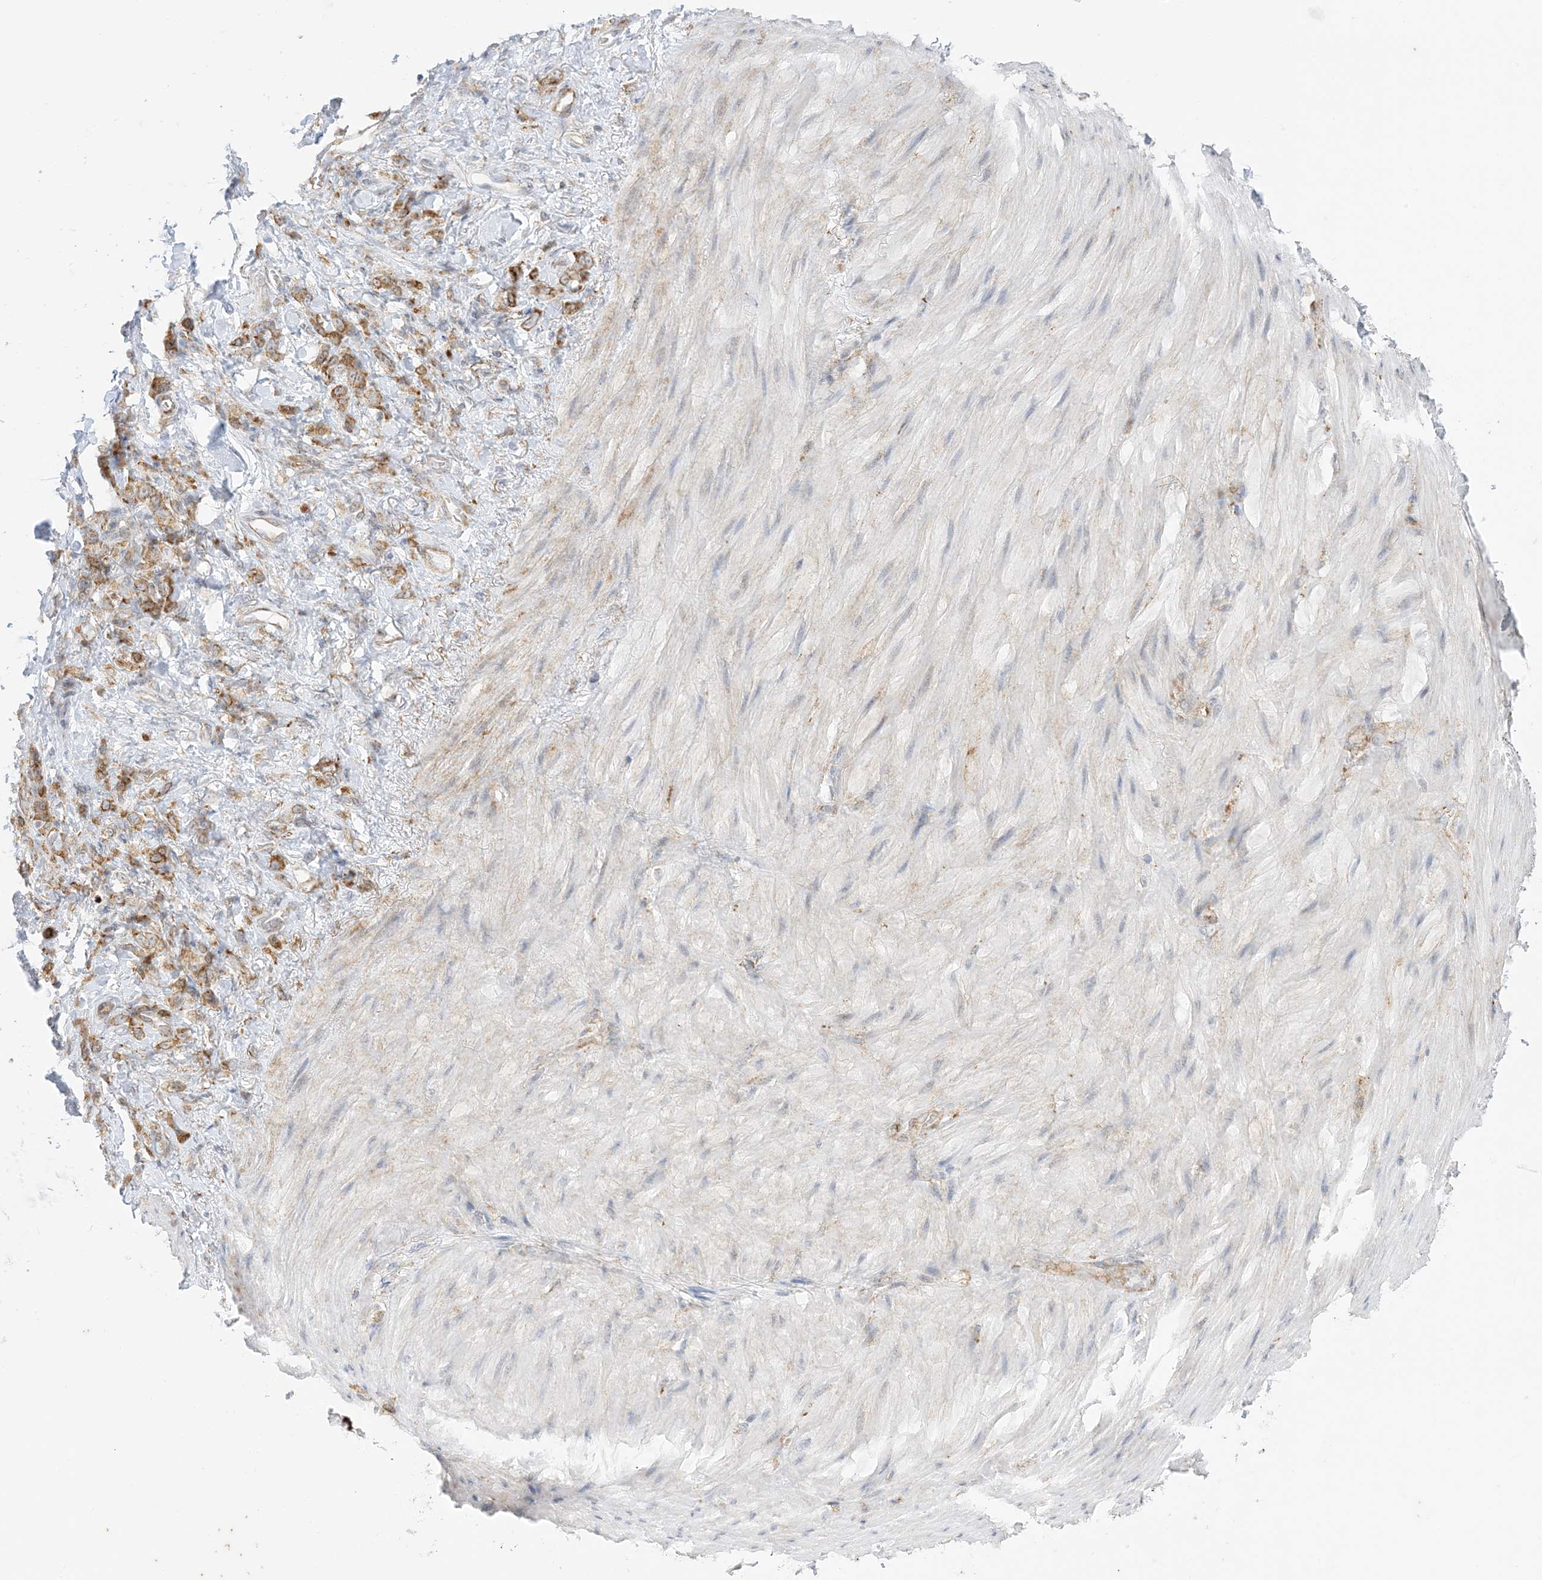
{"staining": {"intensity": "moderate", "quantity": ">75%", "location": "cytoplasmic/membranous"}, "tissue": "stomach cancer", "cell_type": "Tumor cells", "image_type": "cancer", "snomed": [{"axis": "morphology", "description": "Normal tissue, NOS"}, {"axis": "morphology", "description": "Adenocarcinoma, NOS"}, {"axis": "topography", "description": "Stomach"}], "caption": "Moderate cytoplasmic/membranous expression for a protein is appreciated in about >75% of tumor cells of stomach cancer using immunohistochemistry (IHC).", "gene": "RAC1", "patient": {"sex": "male", "age": 82}}